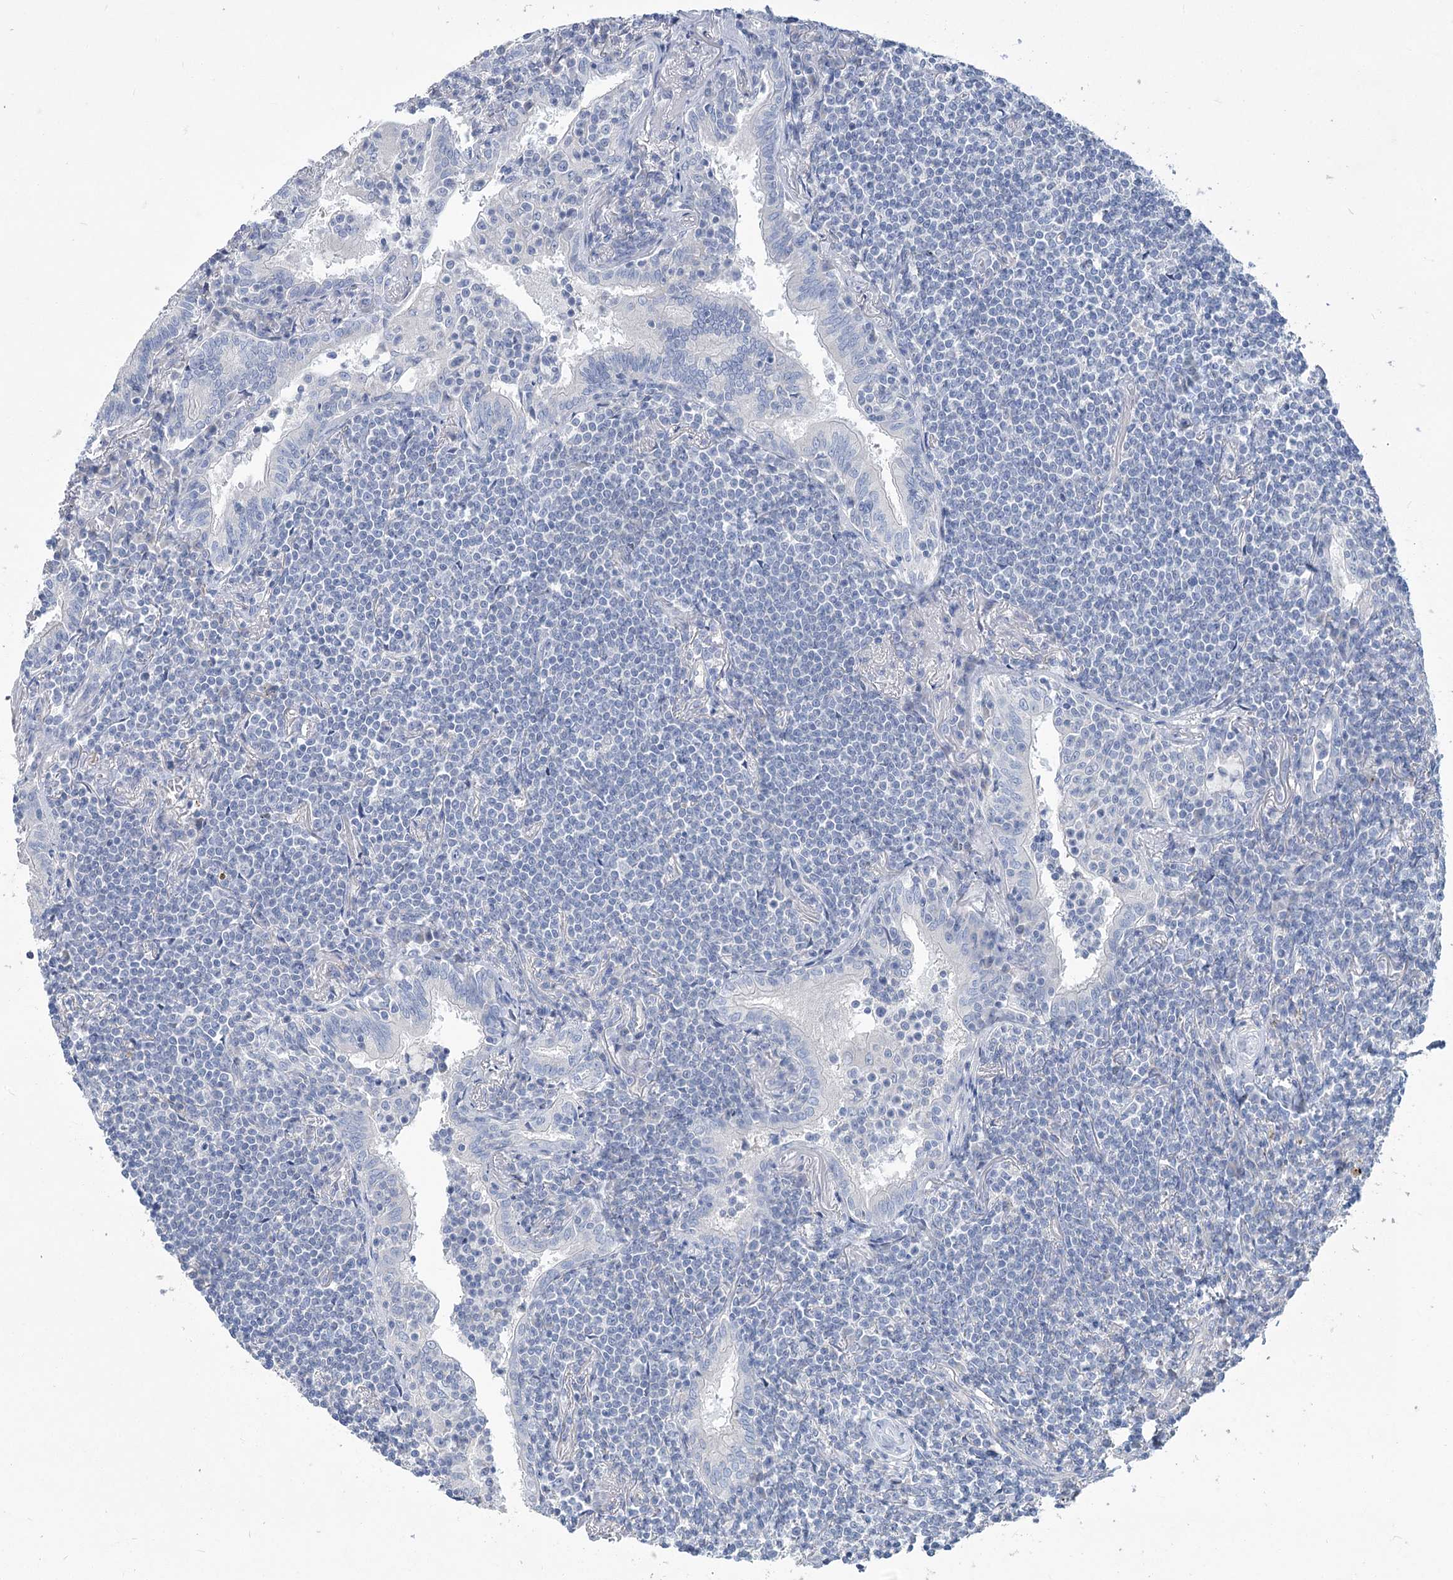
{"staining": {"intensity": "negative", "quantity": "none", "location": "none"}, "tissue": "lymphoma", "cell_type": "Tumor cells", "image_type": "cancer", "snomed": [{"axis": "morphology", "description": "Malignant lymphoma, non-Hodgkin's type, Low grade"}, {"axis": "topography", "description": "Lung"}], "caption": "Immunohistochemical staining of lymphoma reveals no significant staining in tumor cells.", "gene": "SLC9A3", "patient": {"sex": "female", "age": 71}}